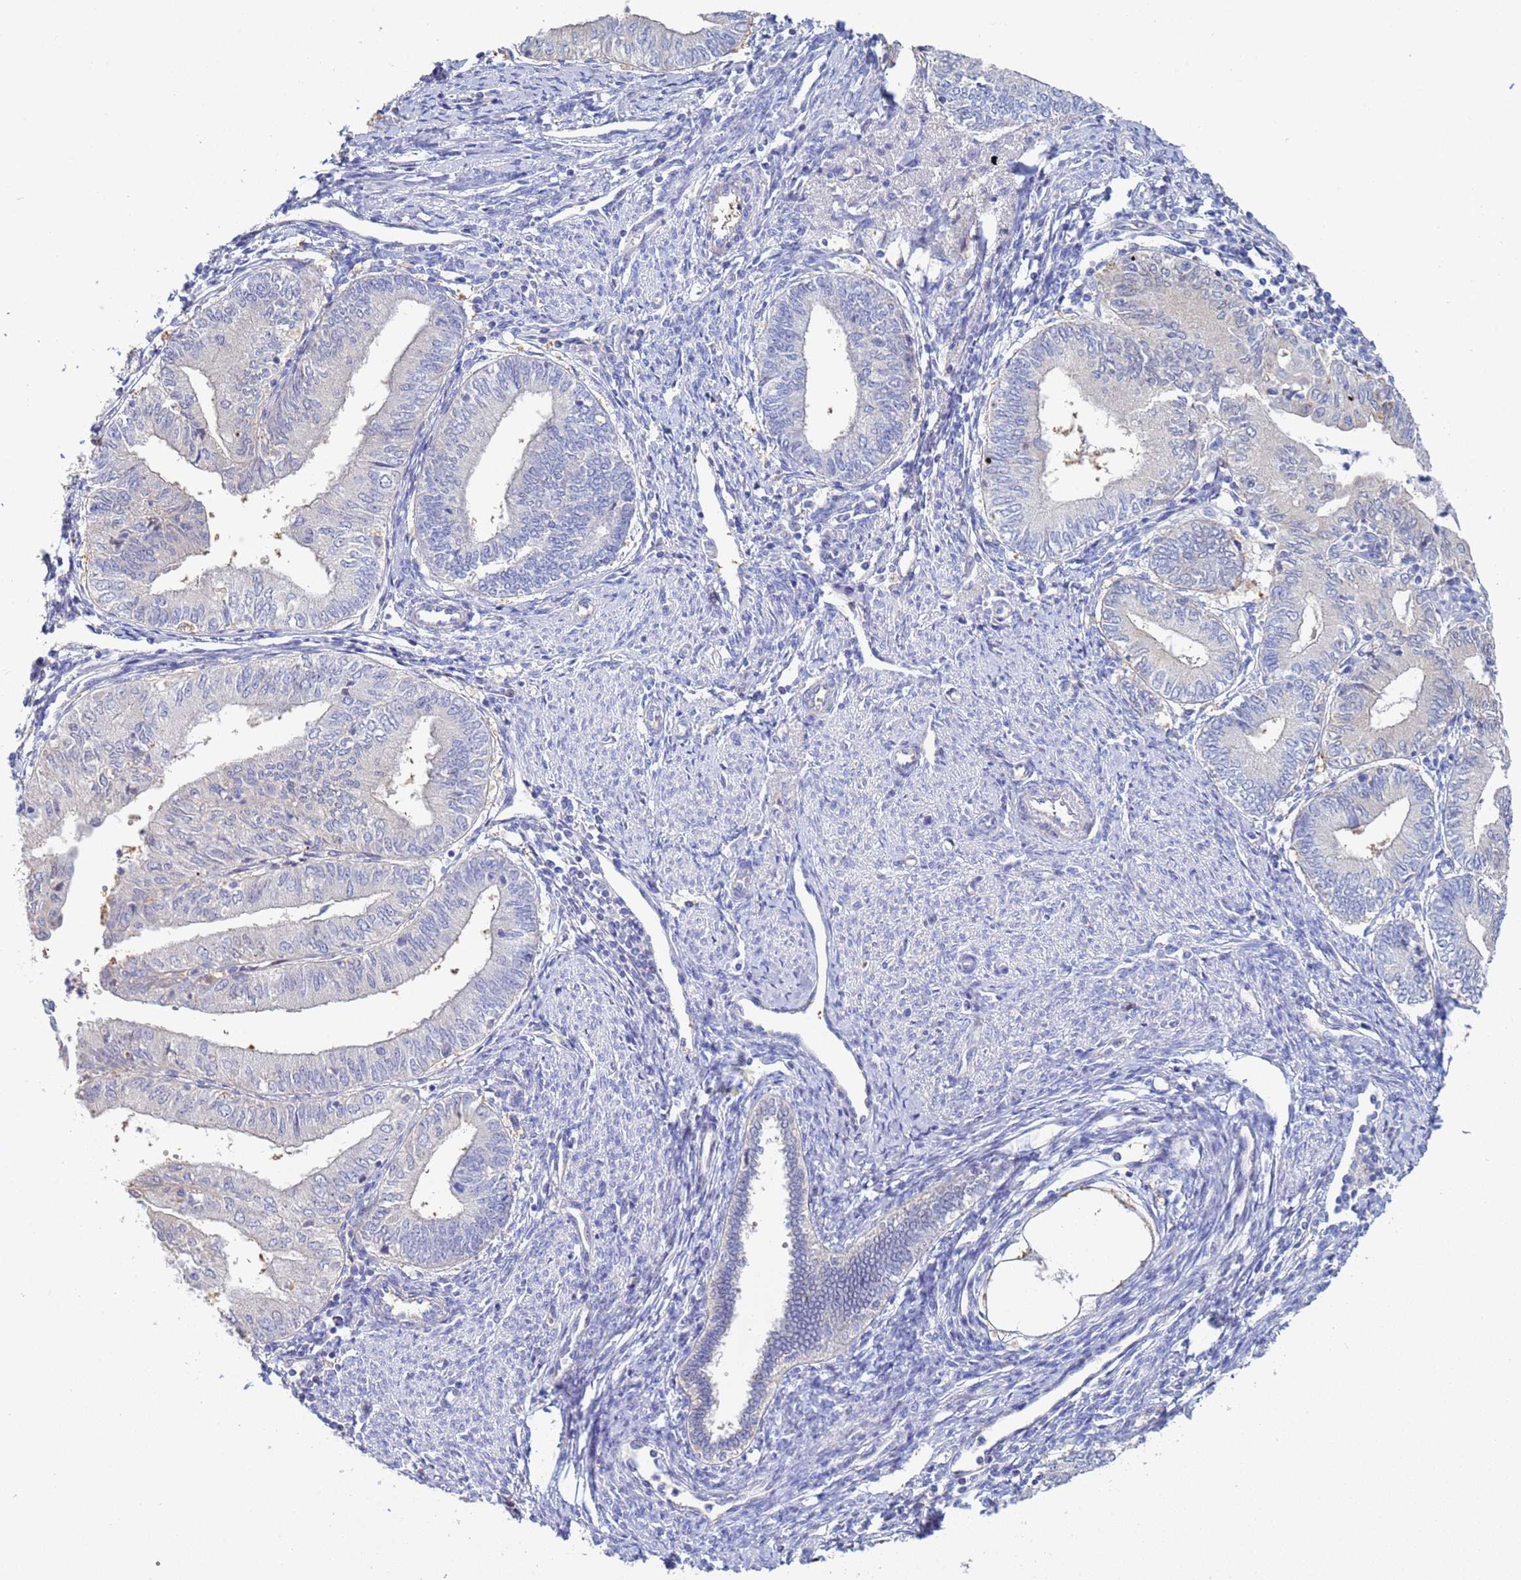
{"staining": {"intensity": "negative", "quantity": "none", "location": "none"}, "tissue": "endometrial cancer", "cell_type": "Tumor cells", "image_type": "cancer", "snomed": [{"axis": "morphology", "description": "Adenocarcinoma, NOS"}, {"axis": "topography", "description": "Endometrium"}], "caption": "An image of endometrial cancer stained for a protein shows no brown staining in tumor cells. (DAB (3,3'-diaminobenzidine) immunohistochemistry with hematoxylin counter stain).", "gene": "PPP6R1", "patient": {"sex": "female", "age": 66}}